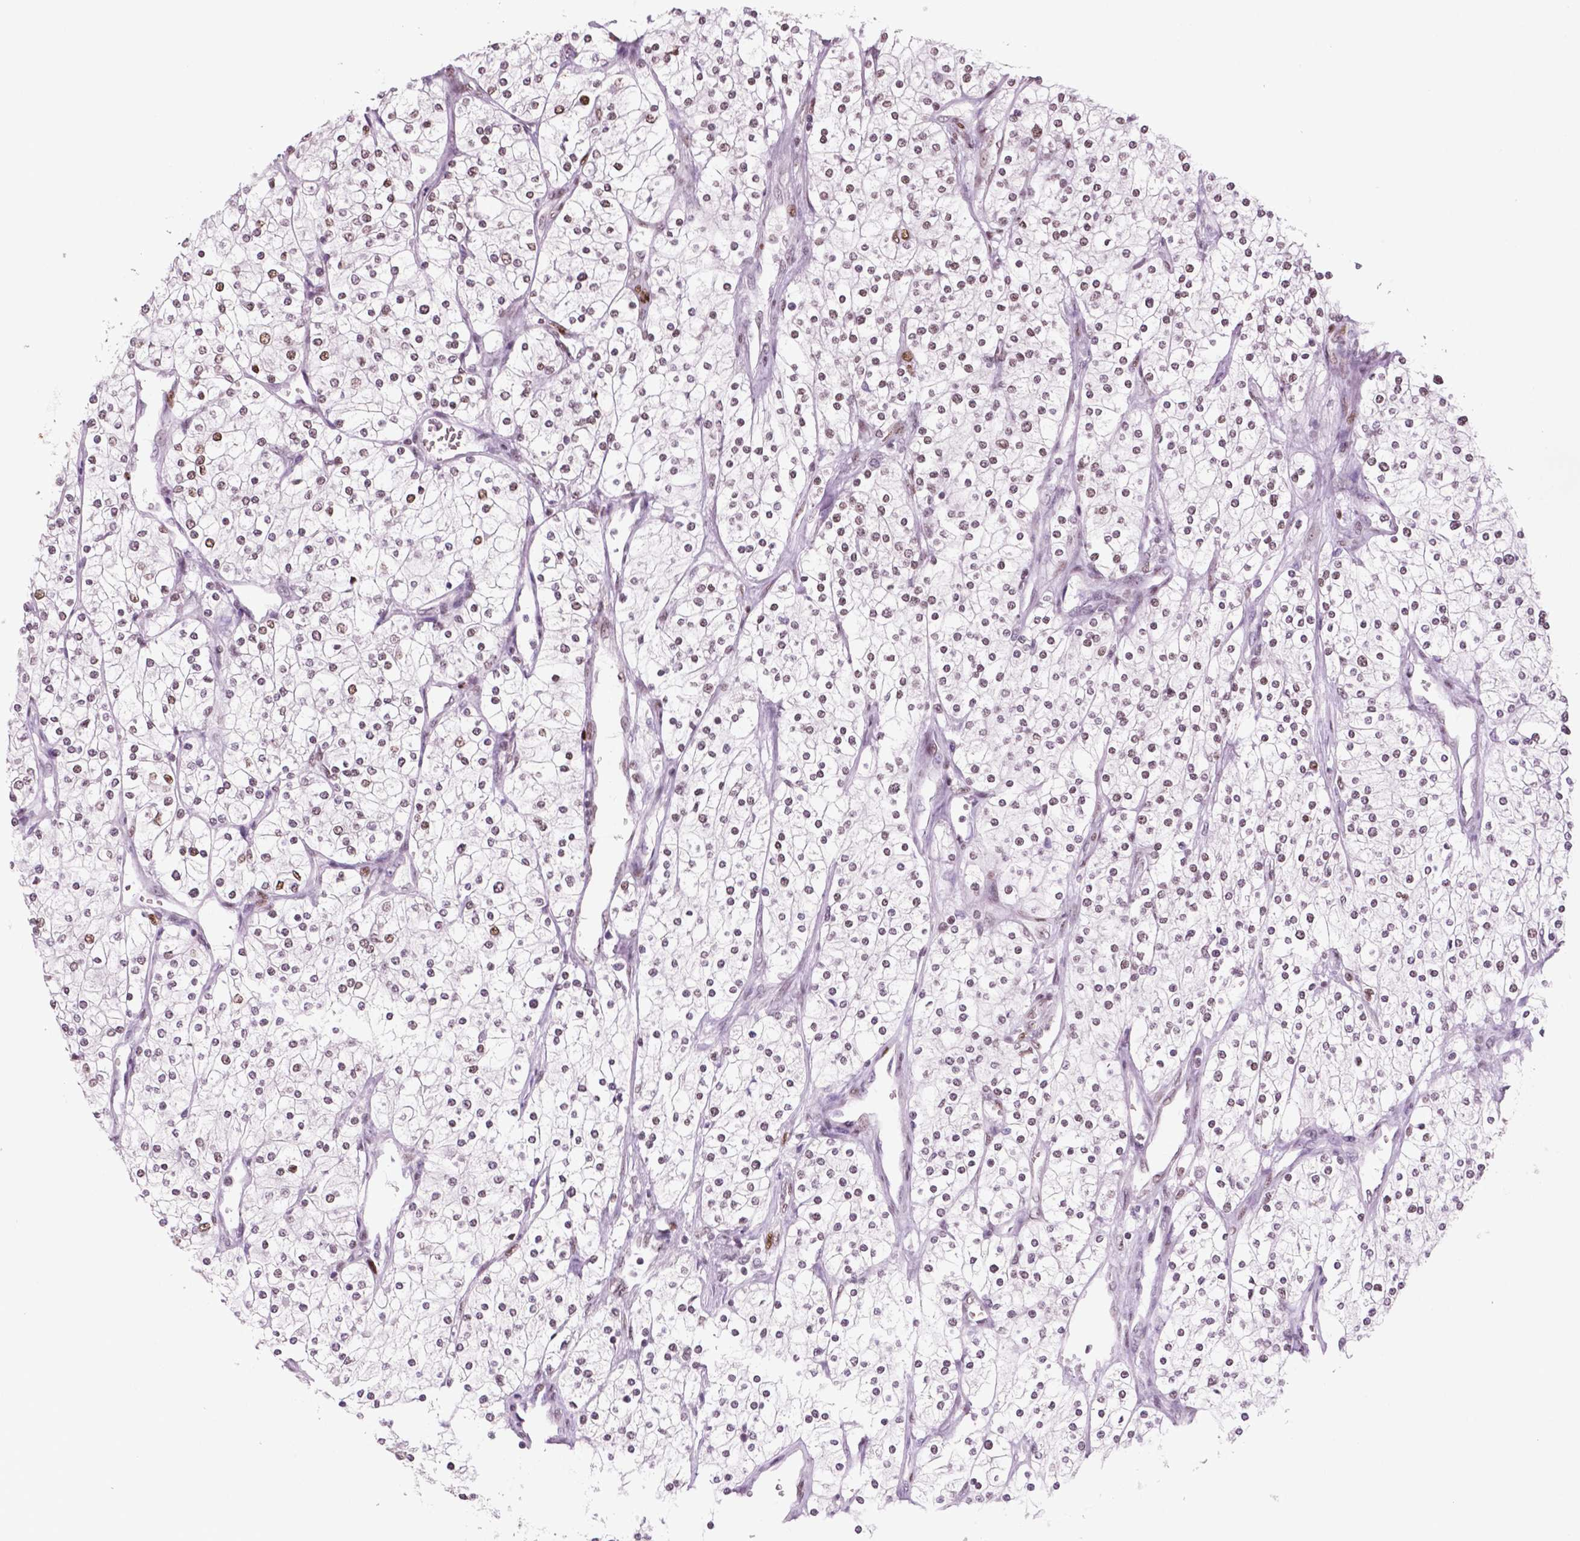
{"staining": {"intensity": "moderate", "quantity": "<25%", "location": "nuclear"}, "tissue": "renal cancer", "cell_type": "Tumor cells", "image_type": "cancer", "snomed": [{"axis": "morphology", "description": "Adenocarcinoma, NOS"}, {"axis": "topography", "description": "Kidney"}], "caption": "Protein staining by immunohistochemistry (IHC) shows moderate nuclear positivity in about <25% of tumor cells in renal adenocarcinoma.", "gene": "MSH6", "patient": {"sex": "male", "age": 80}}